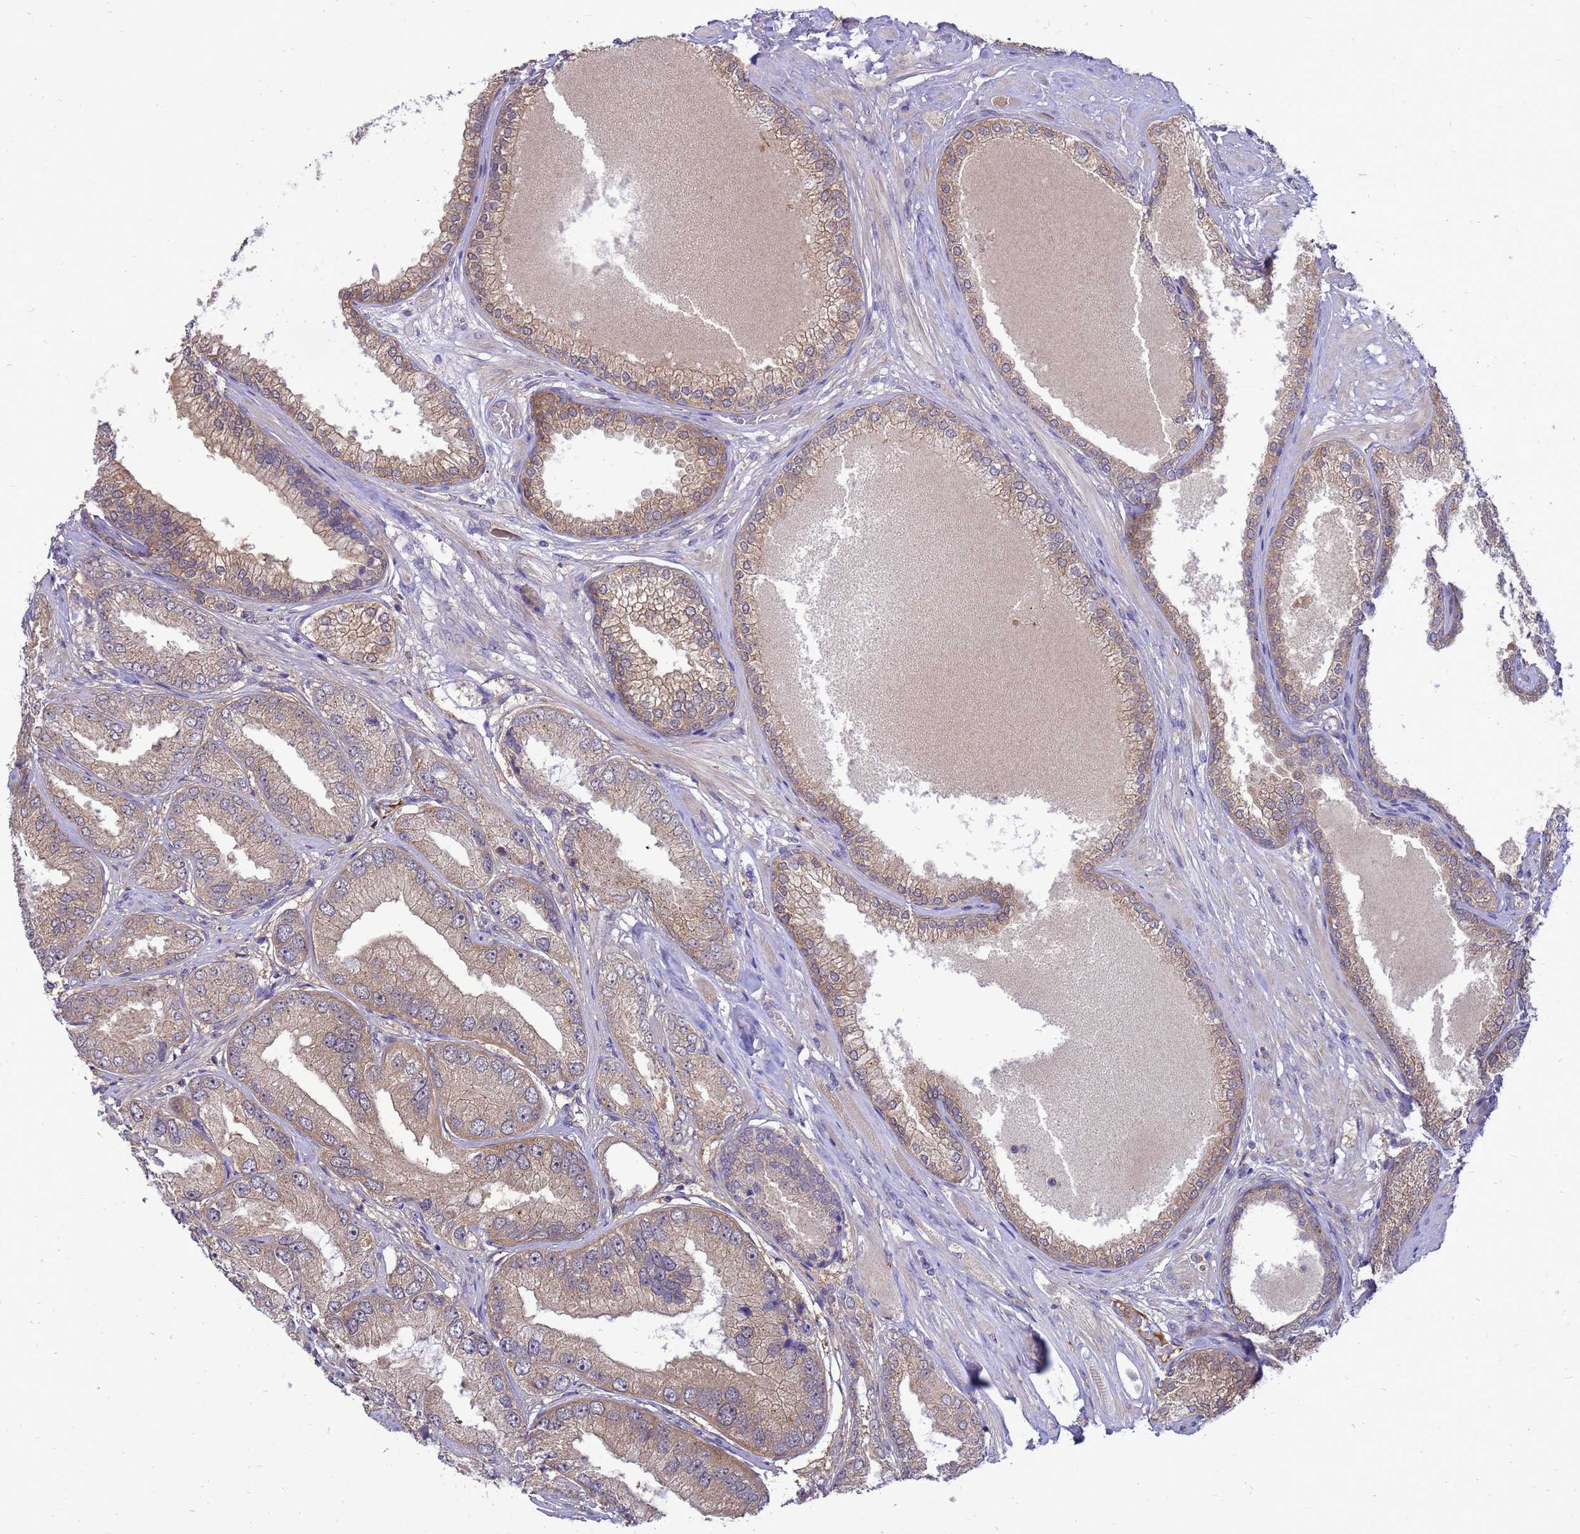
{"staining": {"intensity": "moderate", "quantity": ">75%", "location": "cytoplasmic/membranous"}, "tissue": "prostate cancer", "cell_type": "Tumor cells", "image_type": "cancer", "snomed": [{"axis": "morphology", "description": "Adenocarcinoma, High grade"}, {"axis": "topography", "description": "Prostate"}], "caption": "Protein analysis of prostate cancer tissue reveals moderate cytoplasmic/membranous expression in approximately >75% of tumor cells.", "gene": "ENOPH1", "patient": {"sex": "male", "age": 71}}